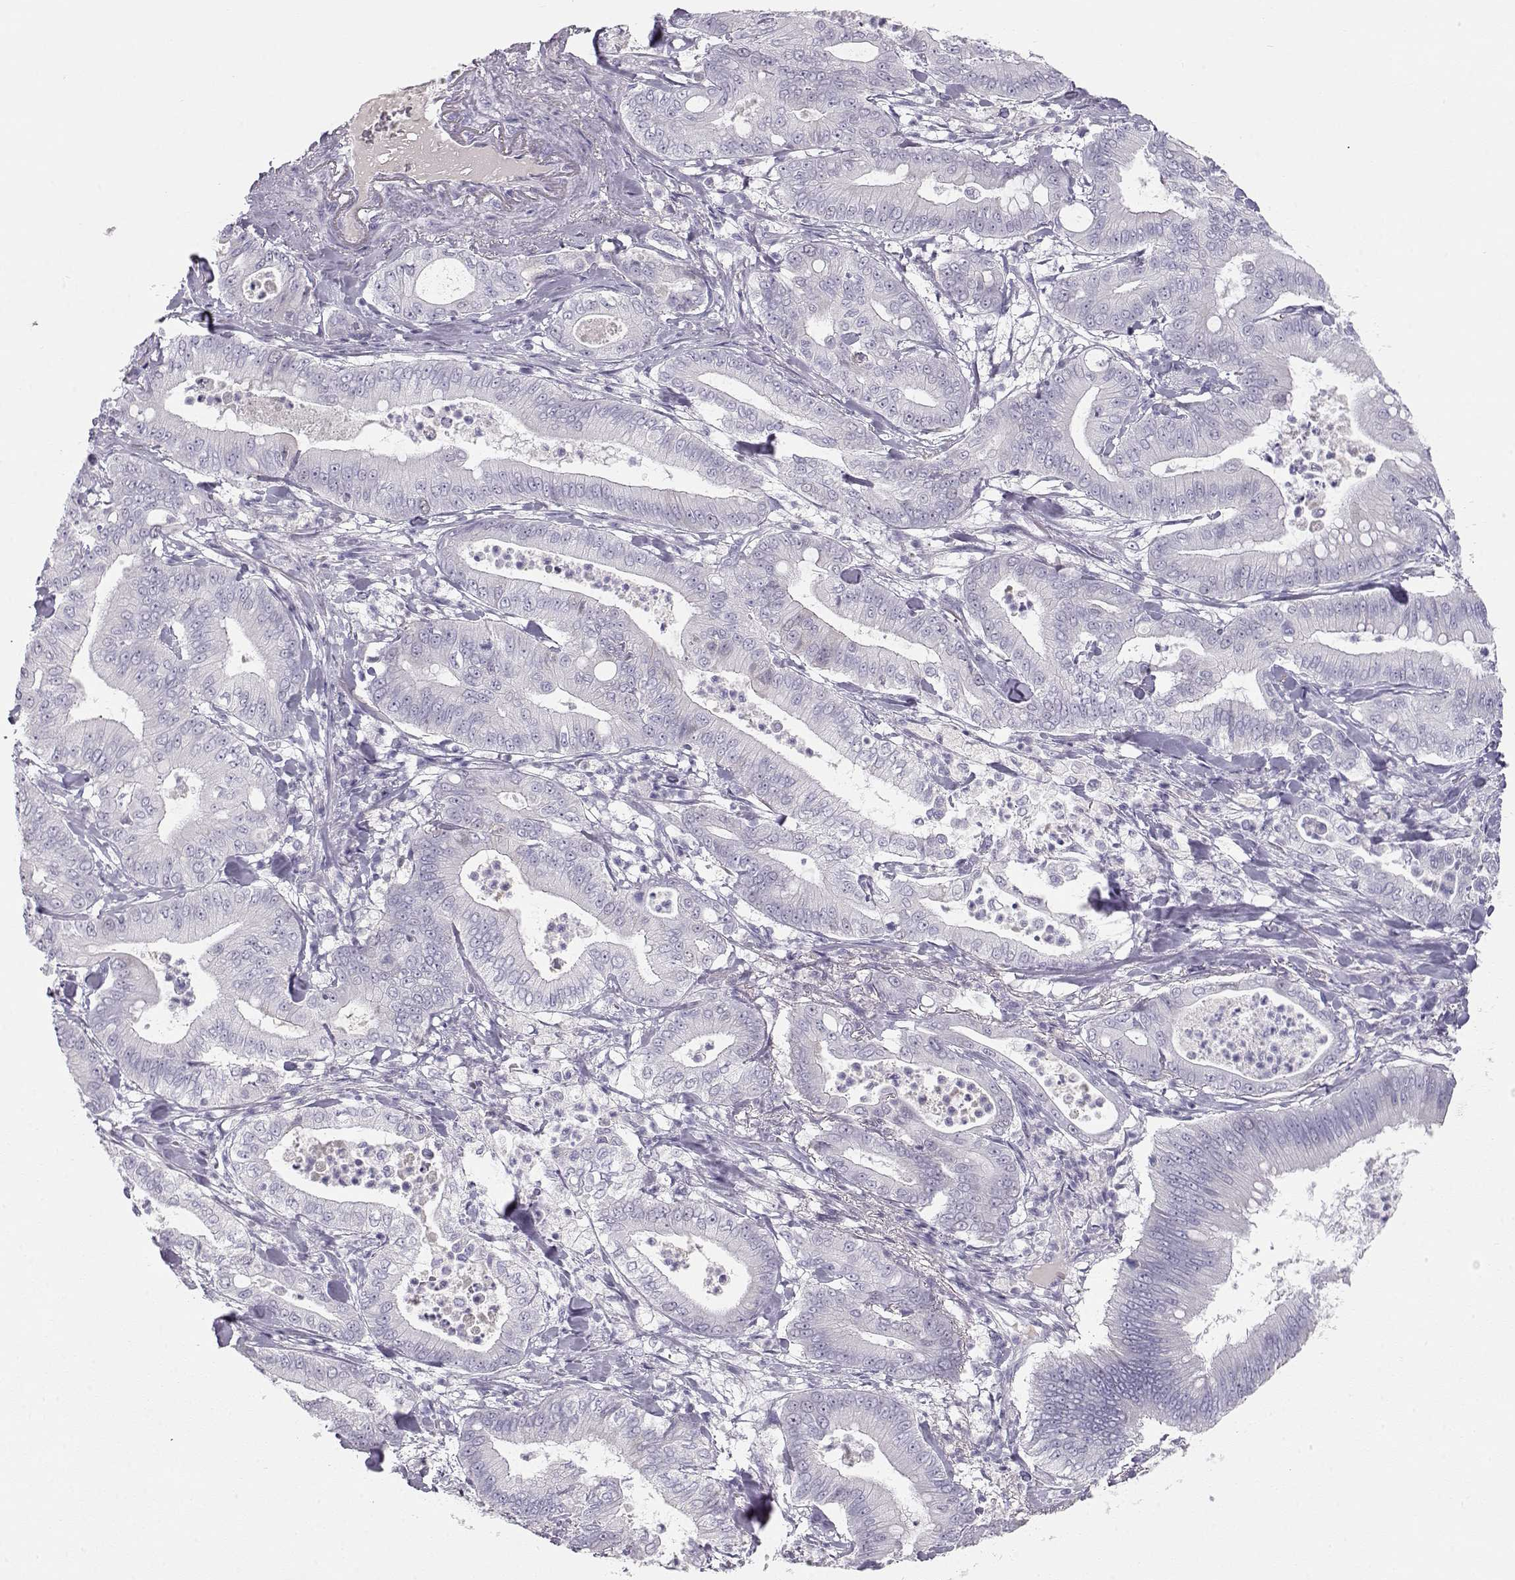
{"staining": {"intensity": "negative", "quantity": "none", "location": "none"}, "tissue": "pancreatic cancer", "cell_type": "Tumor cells", "image_type": "cancer", "snomed": [{"axis": "morphology", "description": "Adenocarcinoma, NOS"}, {"axis": "topography", "description": "Pancreas"}], "caption": "Image shows no significant protein positivity in tumor cells of pancreatic adenocarcinoma.", "gene": "OPN5", "patient": {"sex": "male", "age": 71}}